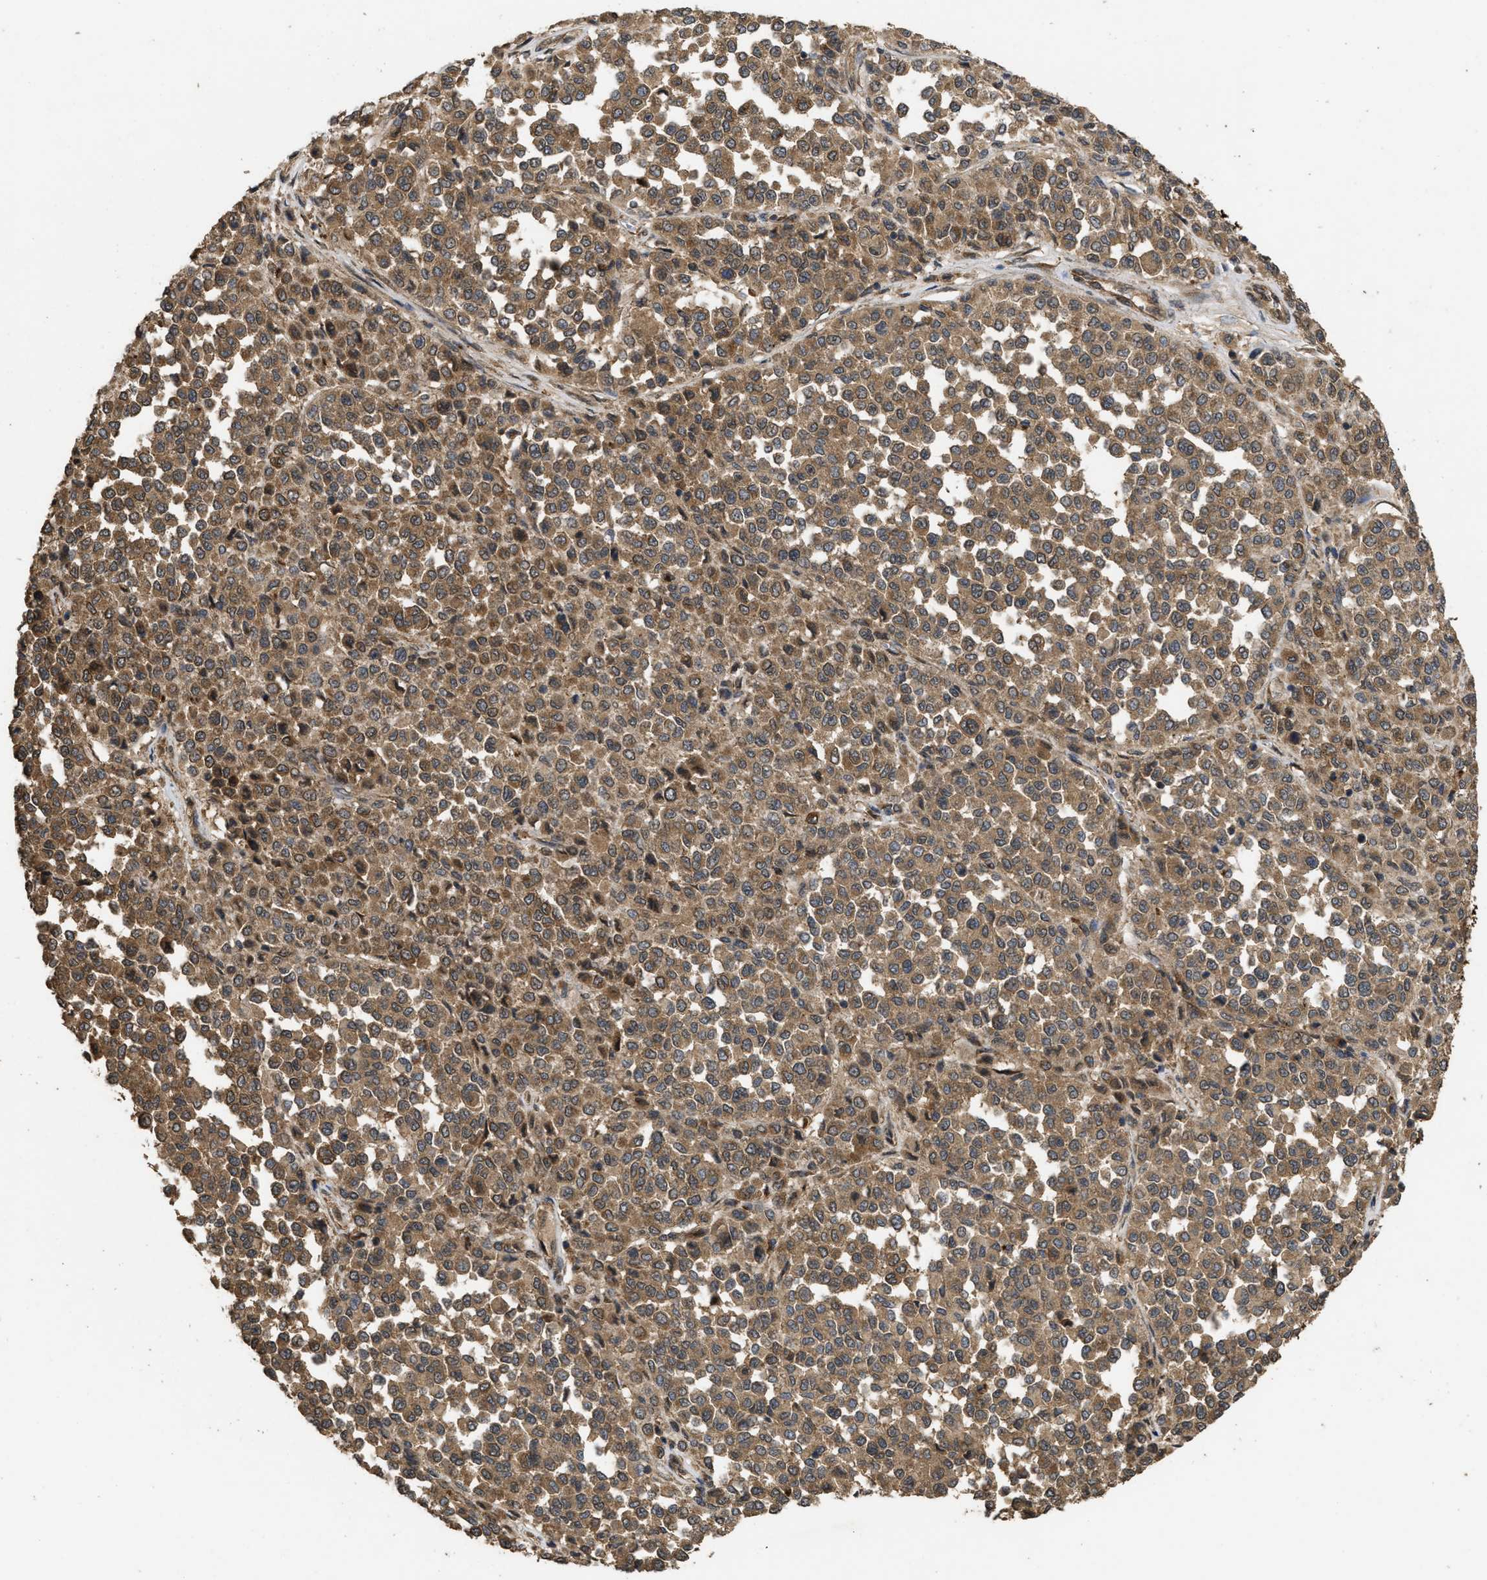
{"staining": {"intensity": "moderate", "quantity": ">75%", "location": "cytoplasmic/membranous"}, "tissue": "melanoma", "cell_type": "Tumor cells", "image_type": "cancer", "snomed": [{"axis": "morphology", "description": "Malignant melanoma, Metastatic site"}, {"axis": "topography", "description": "Pancreas"}], "caption": "The photomicrograph displays staining of melanoma, revealing moderate cytoplasmic/membranous protein staining (brown color) within tumor cells.", "gene": "FZD6", "patient": {"sex": "female", "age": 30}}